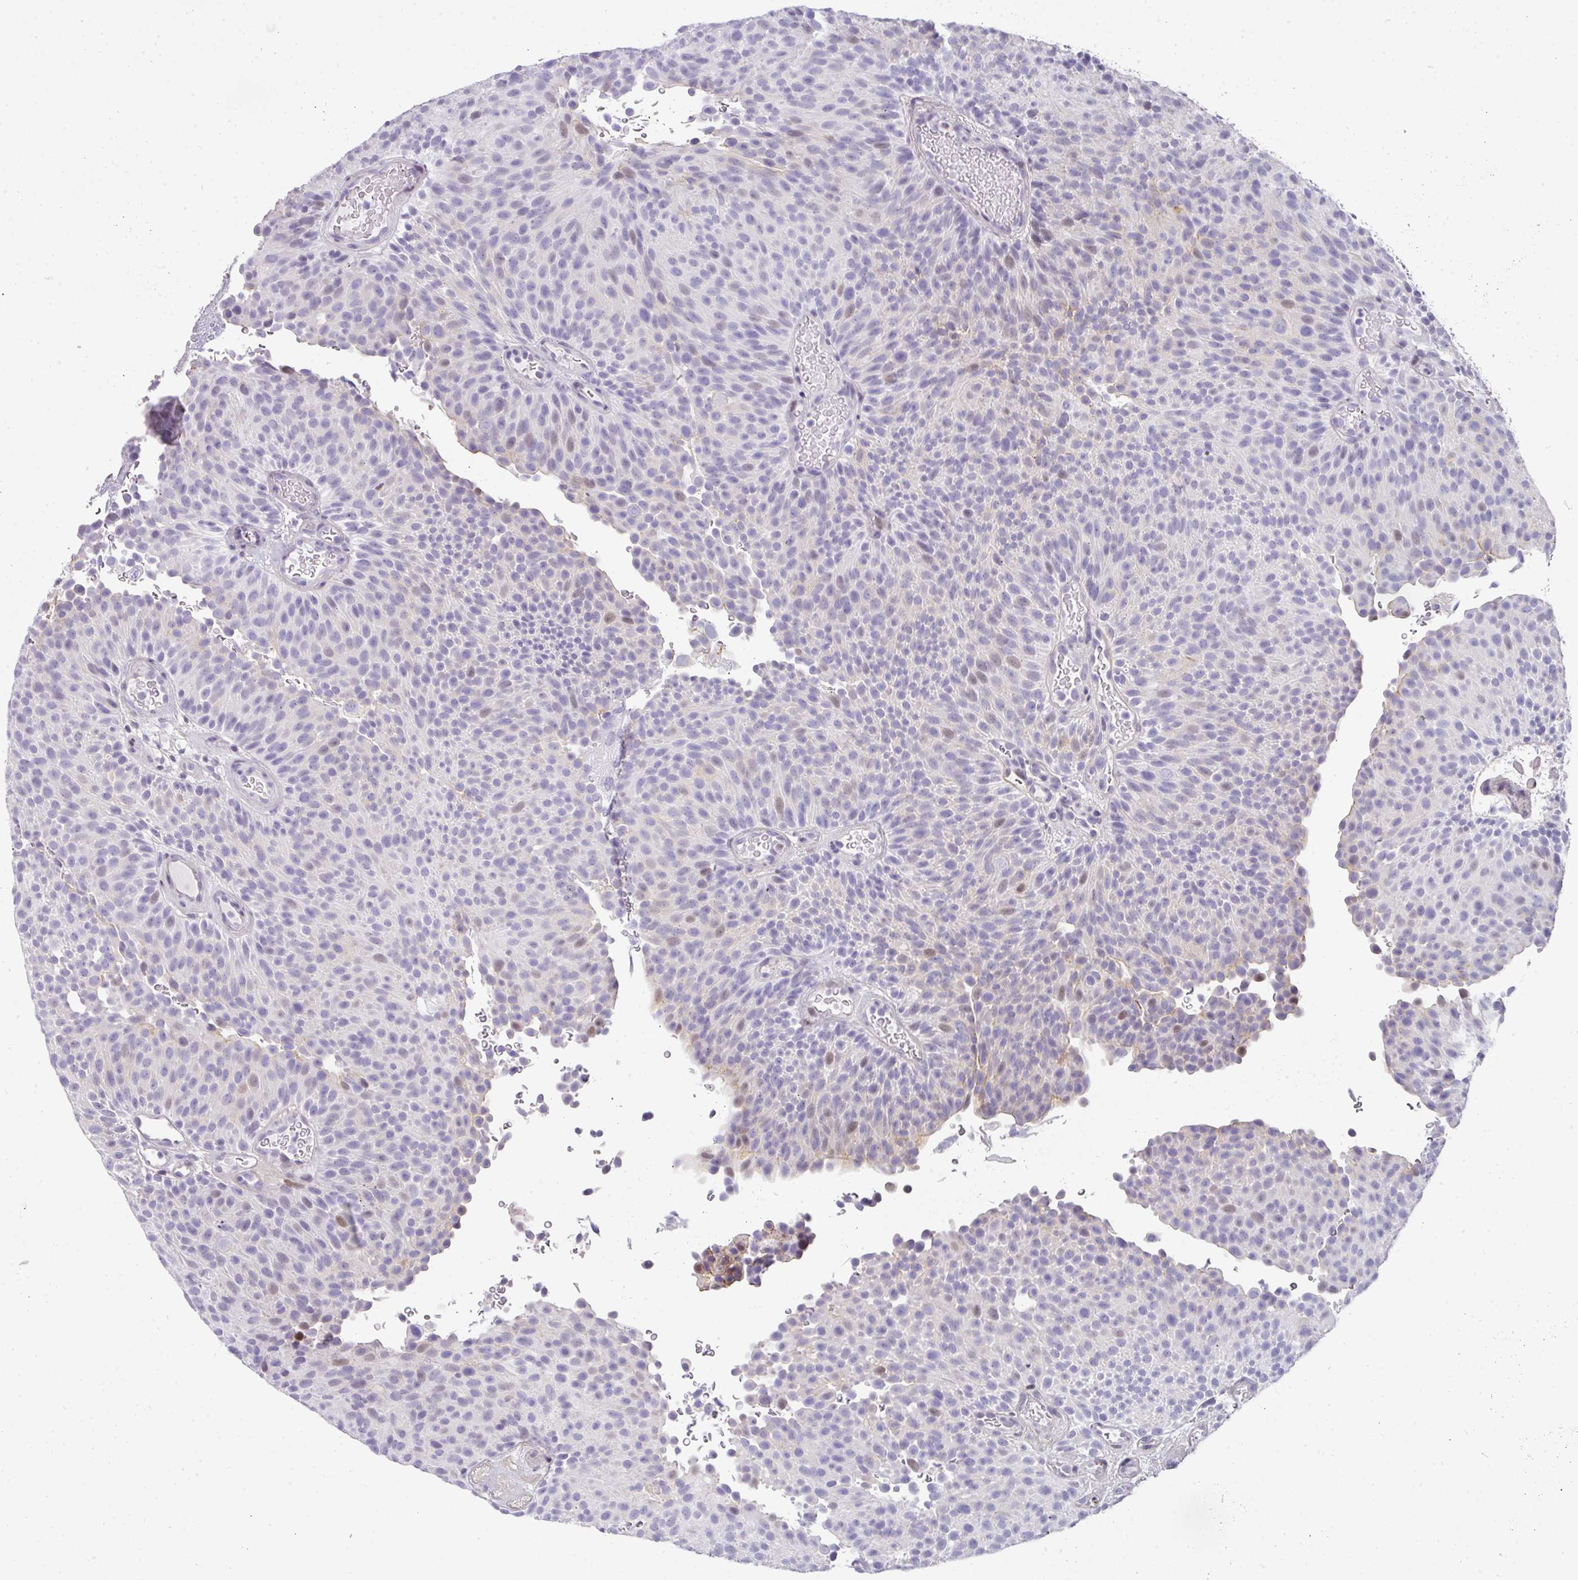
{"staining": {"intensity": "moderate", "quantity": "<25%", "location": "nuclear"}, "tissue": "urothelial cancer", "cell_type": "Tumor cells", "image_type": "cancer", "snomed": [{"axis": "morphology", "description": "Urothelial carcinoma, Low grade"}, {"axis": "topography", "description": "Urinary bladder"}], "caption": "This image exhibits immunohistochemistry (IHC) staining of human low-grade urothelial carcinoma, with low moderate nuclear staining in approximately <25% of tumor cells.", "gene": "ANKRD29", "patient": {"sex": "male", "age": 78}}